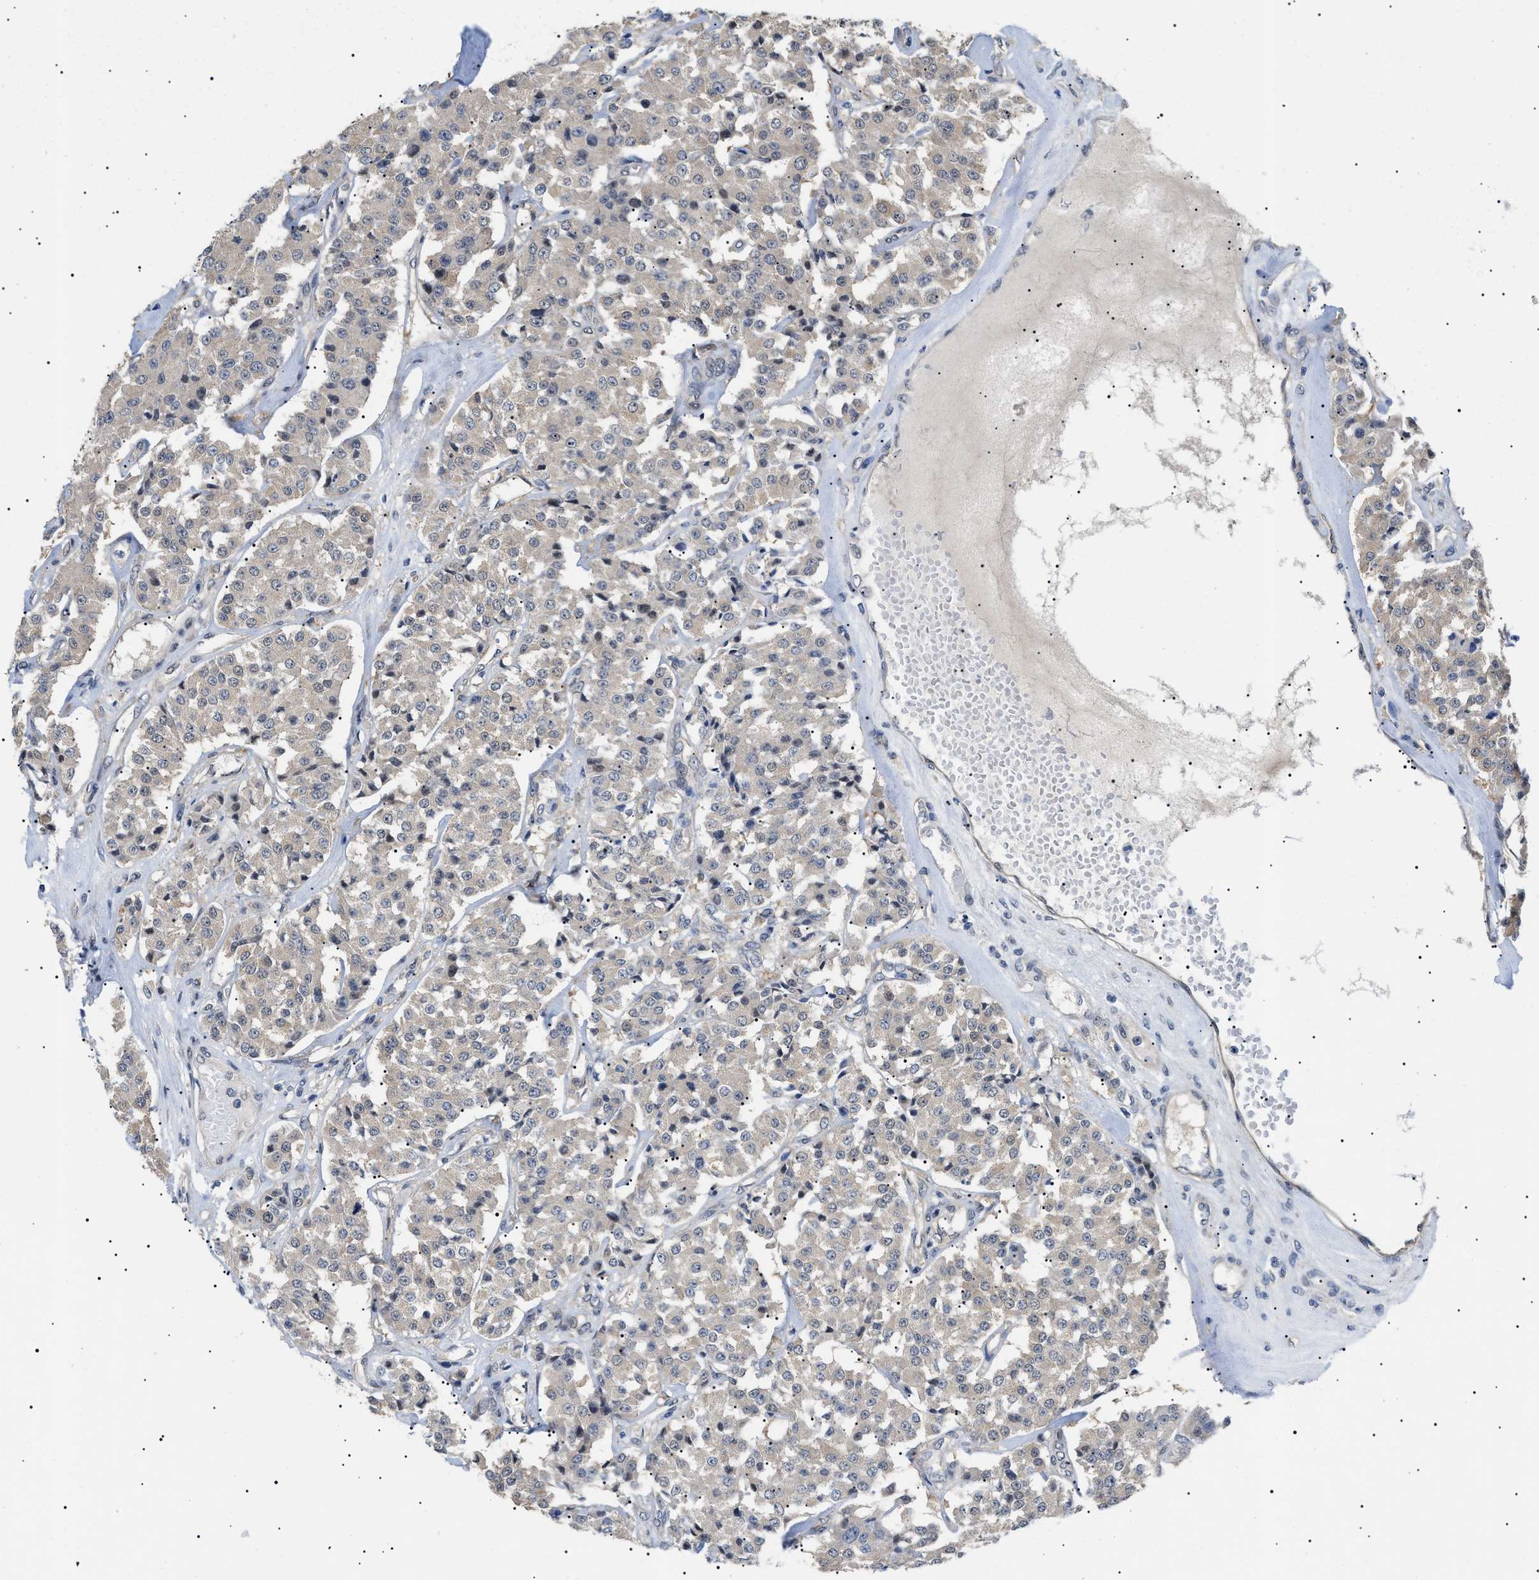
{"staining": {"intensity": "weak", "quantity": ">75%", "location": "nuclear"}, "tissue": "carcinoid", "cell_type": "Tumor cells", "image_type": "cancer", "snomed": [{"axis": "morphology", "description": "Carcinoid, malignant, NOS"}, {"axis": "topography", "description": "Pancreas"}], "caption": "DAB immunohistochemical staining of human carcinoid exhibits weak nuclear protein positivity in approximately >75% of tumor cells.", "gene": "GARRE1", "patient": {"sex": "male", "age": 41}}